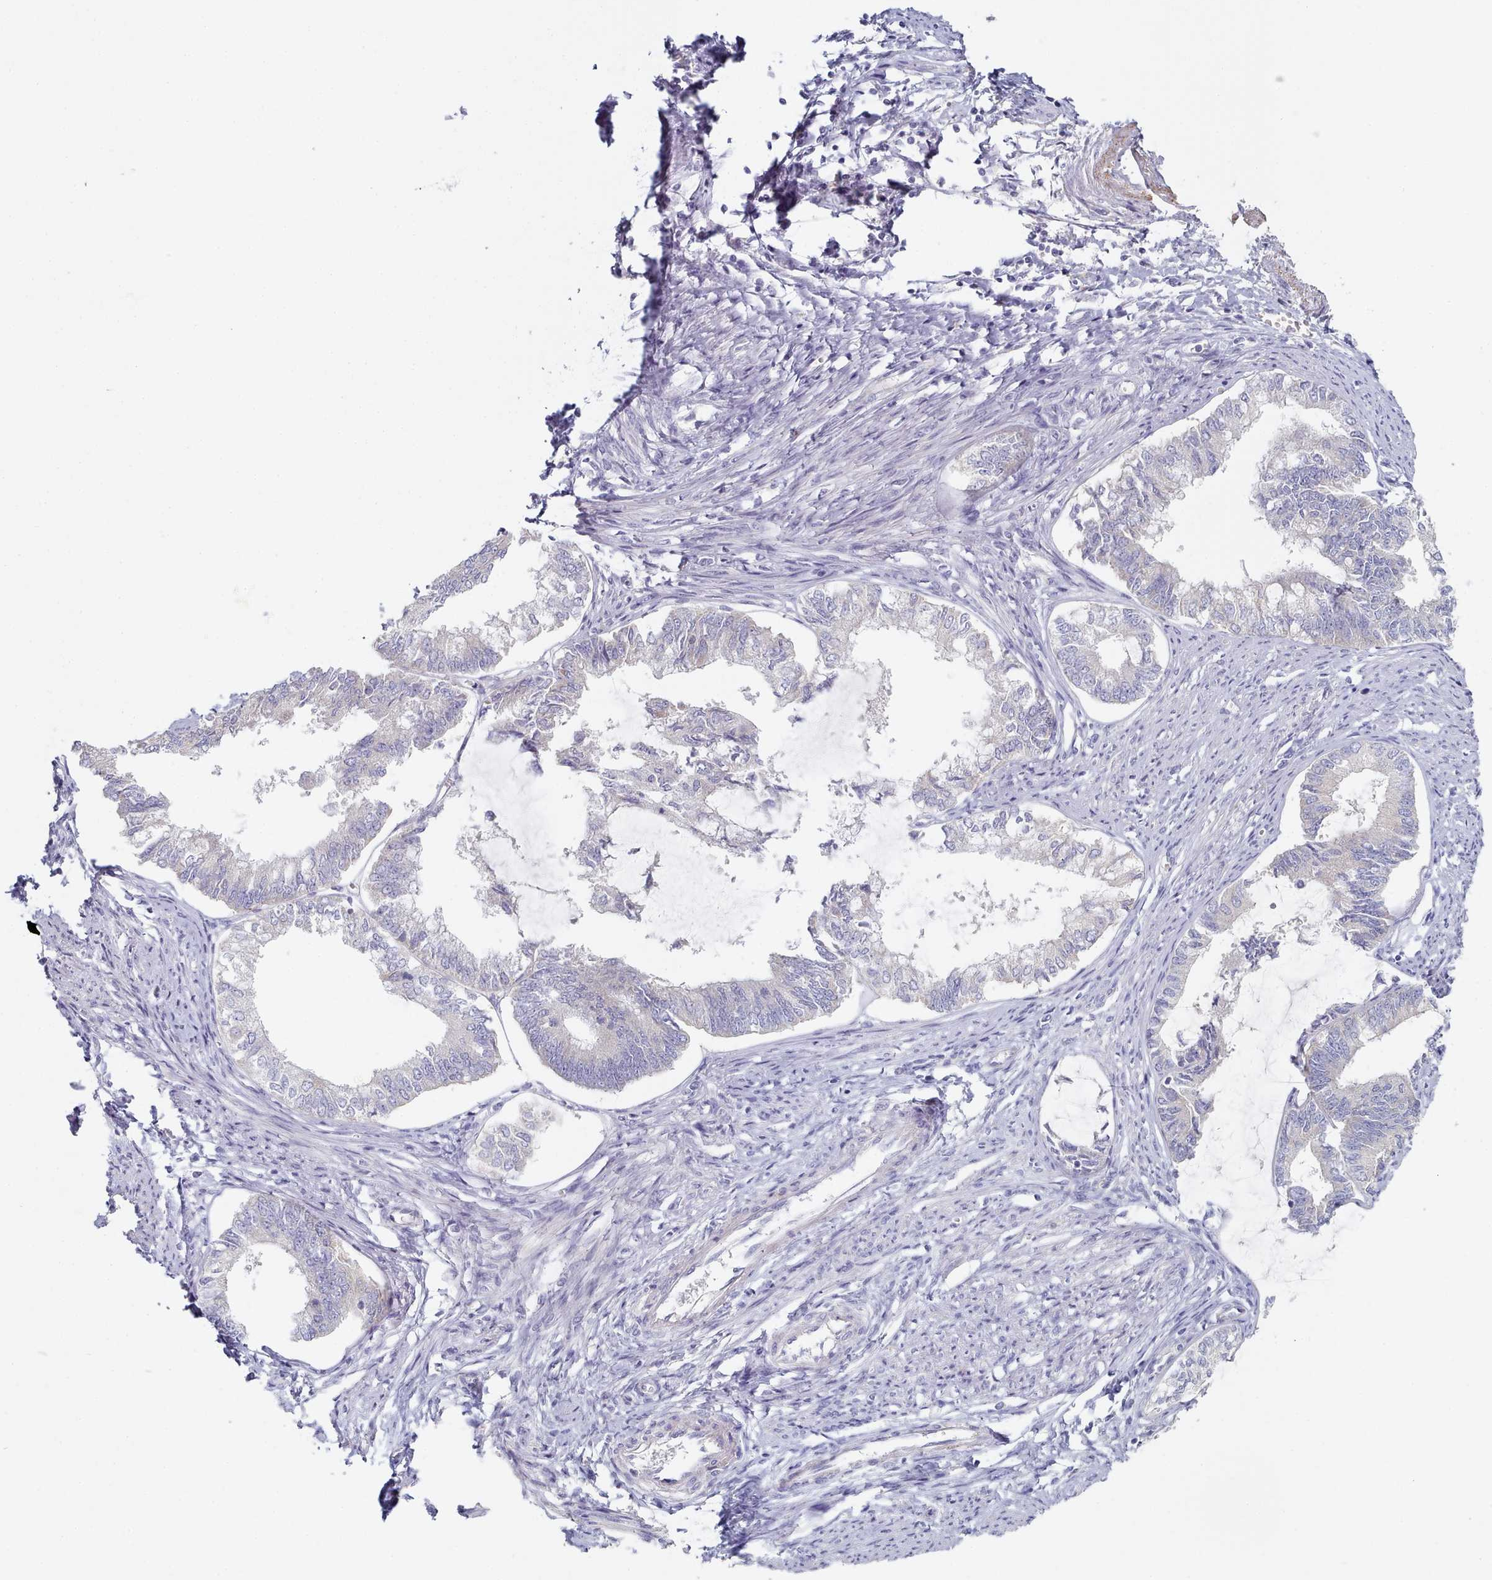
{"staining": {"intensity": "negative", "quantity": "none", "location": "none"}, "tissue": "endometrial cancer", "cell_type": "Tumor cells", "image_type": "cancer", "snomed": [{"axis": "morphology", "description": "Adenocarcinoma, NOS"}, {"axis": "topography", "description": "Endometrium"}], "caption": "A high-resolution image shows immunohistochemistry (IHC) staining of adenocarcinoma (endometrial), which reveals no significant positivity in tumor cells.", "gene": "TYW1B", "patient": {"sex": "female", "age": 86}}